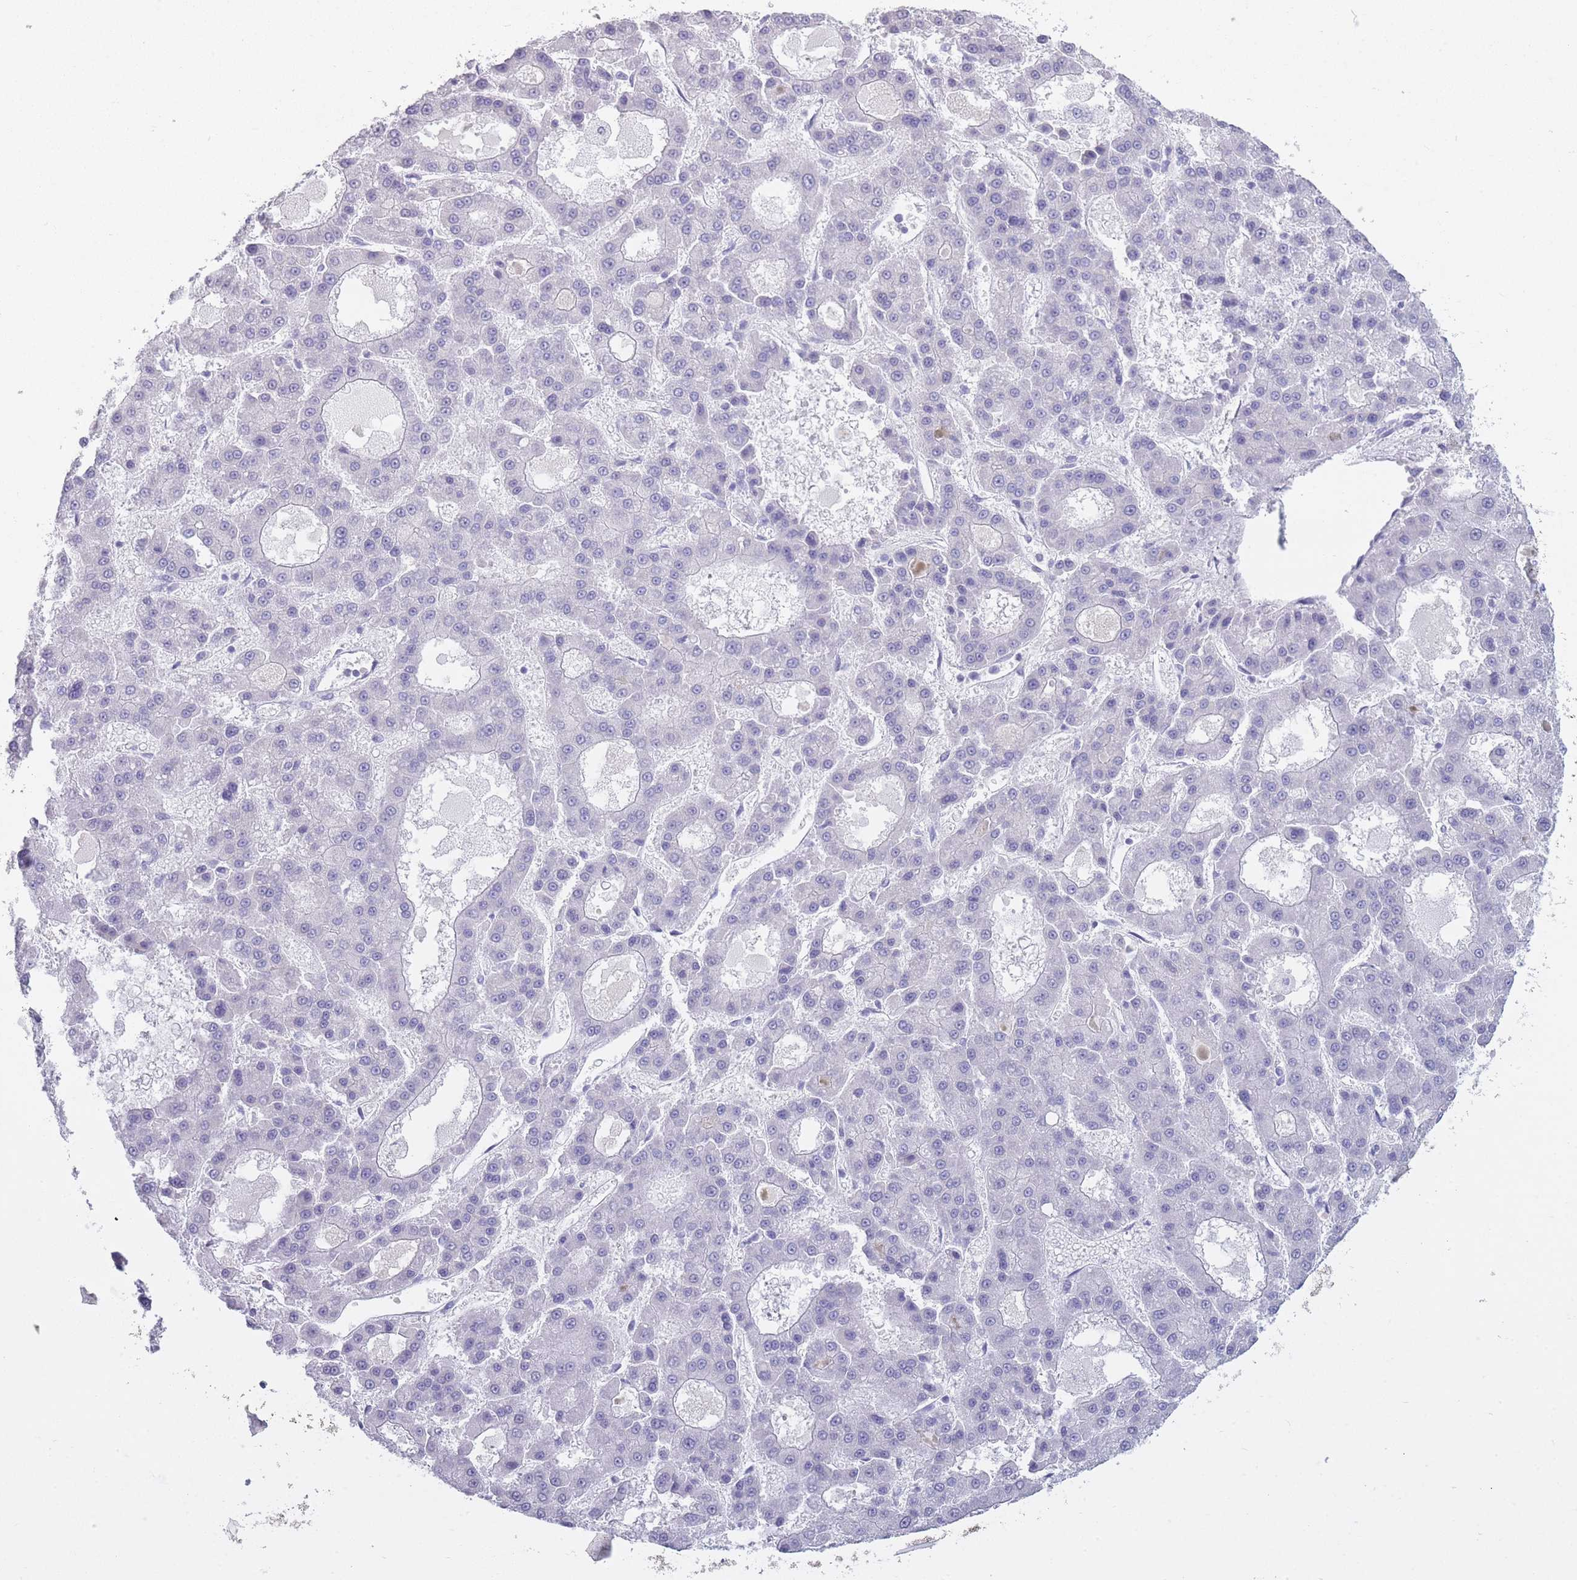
{"staining": {"intensity": "negative", "quantity": "none", "location": "none"}, "tissue": "liver cancer", "cell_type": "Tumor cells", "image_type": "cancer", "snomed": [{"axis": "morphology", "description": "Carcinoma, Hepatocellular, NOS"}, {"axis": "topography", "description": "Liver"}], "caption": "This image is of hepatocellular carcinoma (liver) stained with immunohistochemistry to label a protein in brown with the nuclei are counter-stained blue. There is no positivity in tumor cells.", "gene": "DCANP1", "patient": {"sex": "male", "age": 70}}